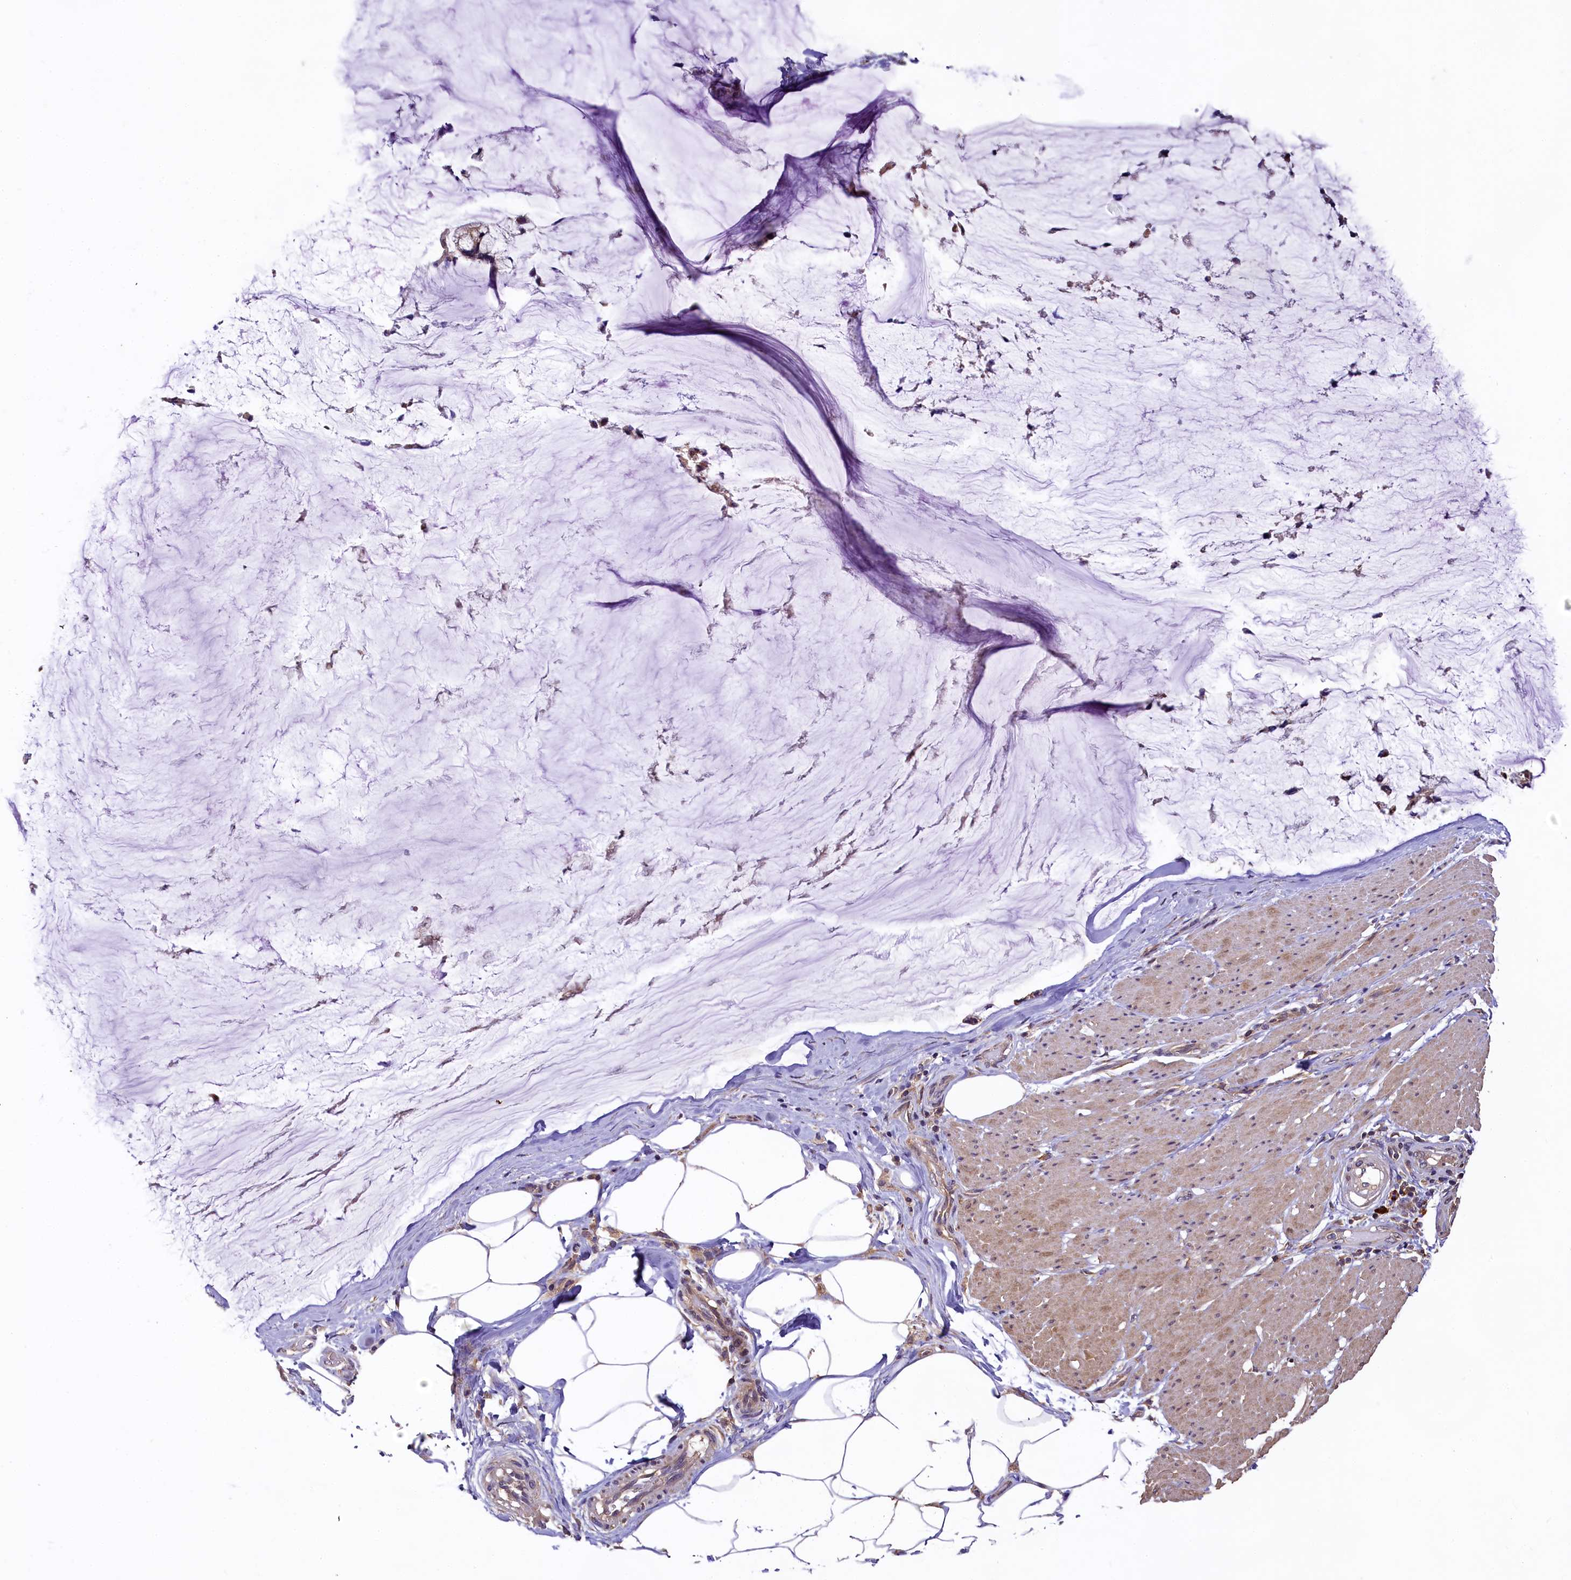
{"staining": {"intensity": "moderate", "quantity": ">75%", "location": "cytoplasmic/membranous"}, "tissue": "ovarian cancer", "cell_type": "Tumor cells", "image_type": "cancer", "snomed": [{"axis": "morphology", "description": "Cystadenocarcinoma, mucinous, NOS"}, {"axis": "topography", "description": "Ovary"}], "caption": "IHC micrograph of neoplastic tissue: human ovarian cancer (mucinous cystadenocarcinoma) stained using IHC shows medium levels of moderate protein expression localized specifically in the cytoplasmic/membranous of tumor cells, appearing as a cytoplasmic/membranous brown color.", "gene": "ENKD1", "patient": {"sex": "female", "age": 39}}